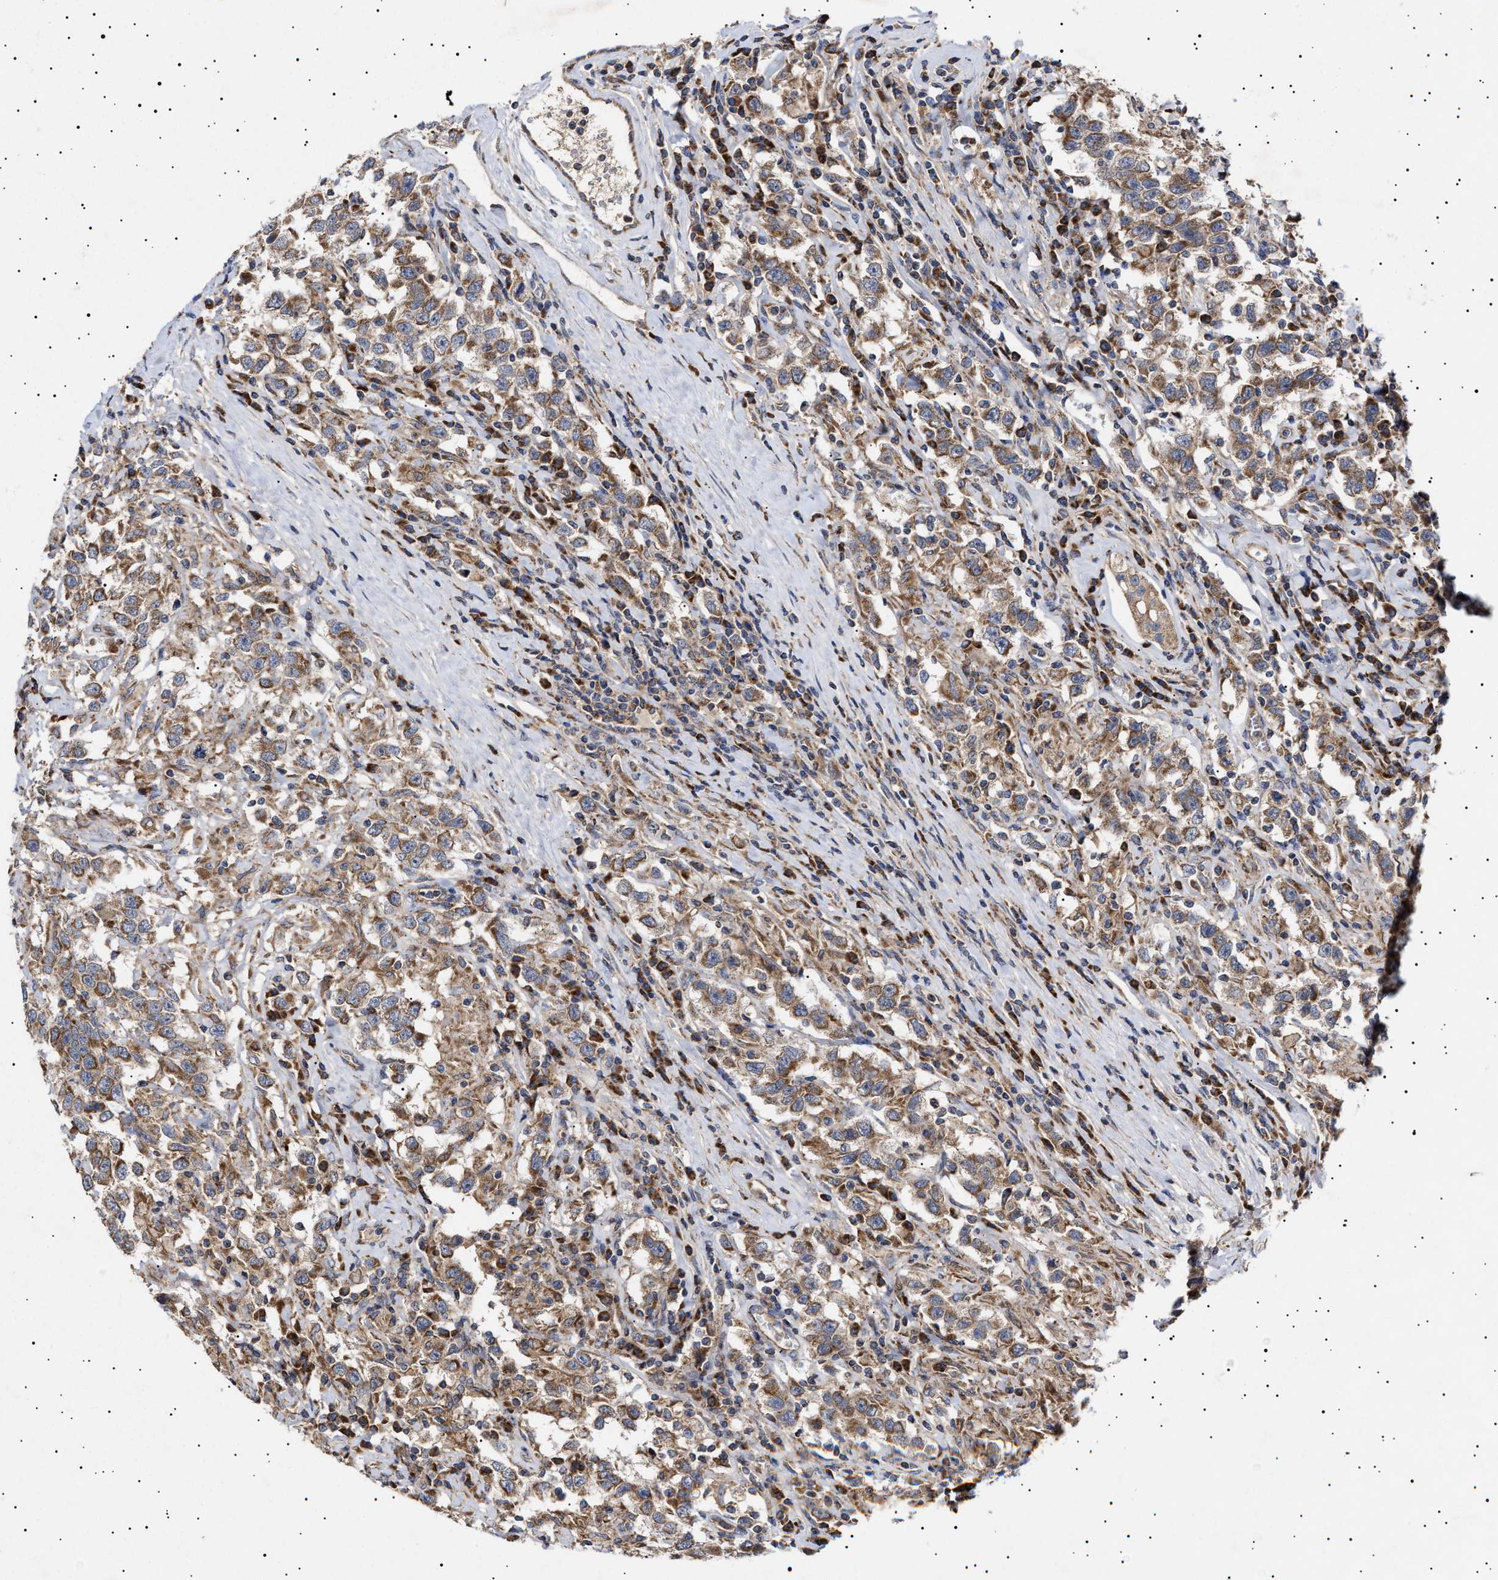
{"staining": {"intensity": "moderate", "quantity": ">75%", "location": "cytoplasmic/membranous"}, "tissue": "testis cancer", "cell_type": "Tumor cells", "image_type": "cancer", "snomed": [{"axis": "morphology", "description": "Seminoma, NOS"}, {"axis": "topography", "description": "Testis"}], "caption": "Immunohistochemistry image of neoplastic tissue: testis cancer (seminoma) stained using immunohistochemistry (IHC) displays medium levels of moderate protein expression localized specifically in the cytoplasmic/membranous of tumor cells, appearing as a cytoplasmic/membranous brown color.", "gene": "MRPL10", "patient": {"sex": "male", "age": 41}}